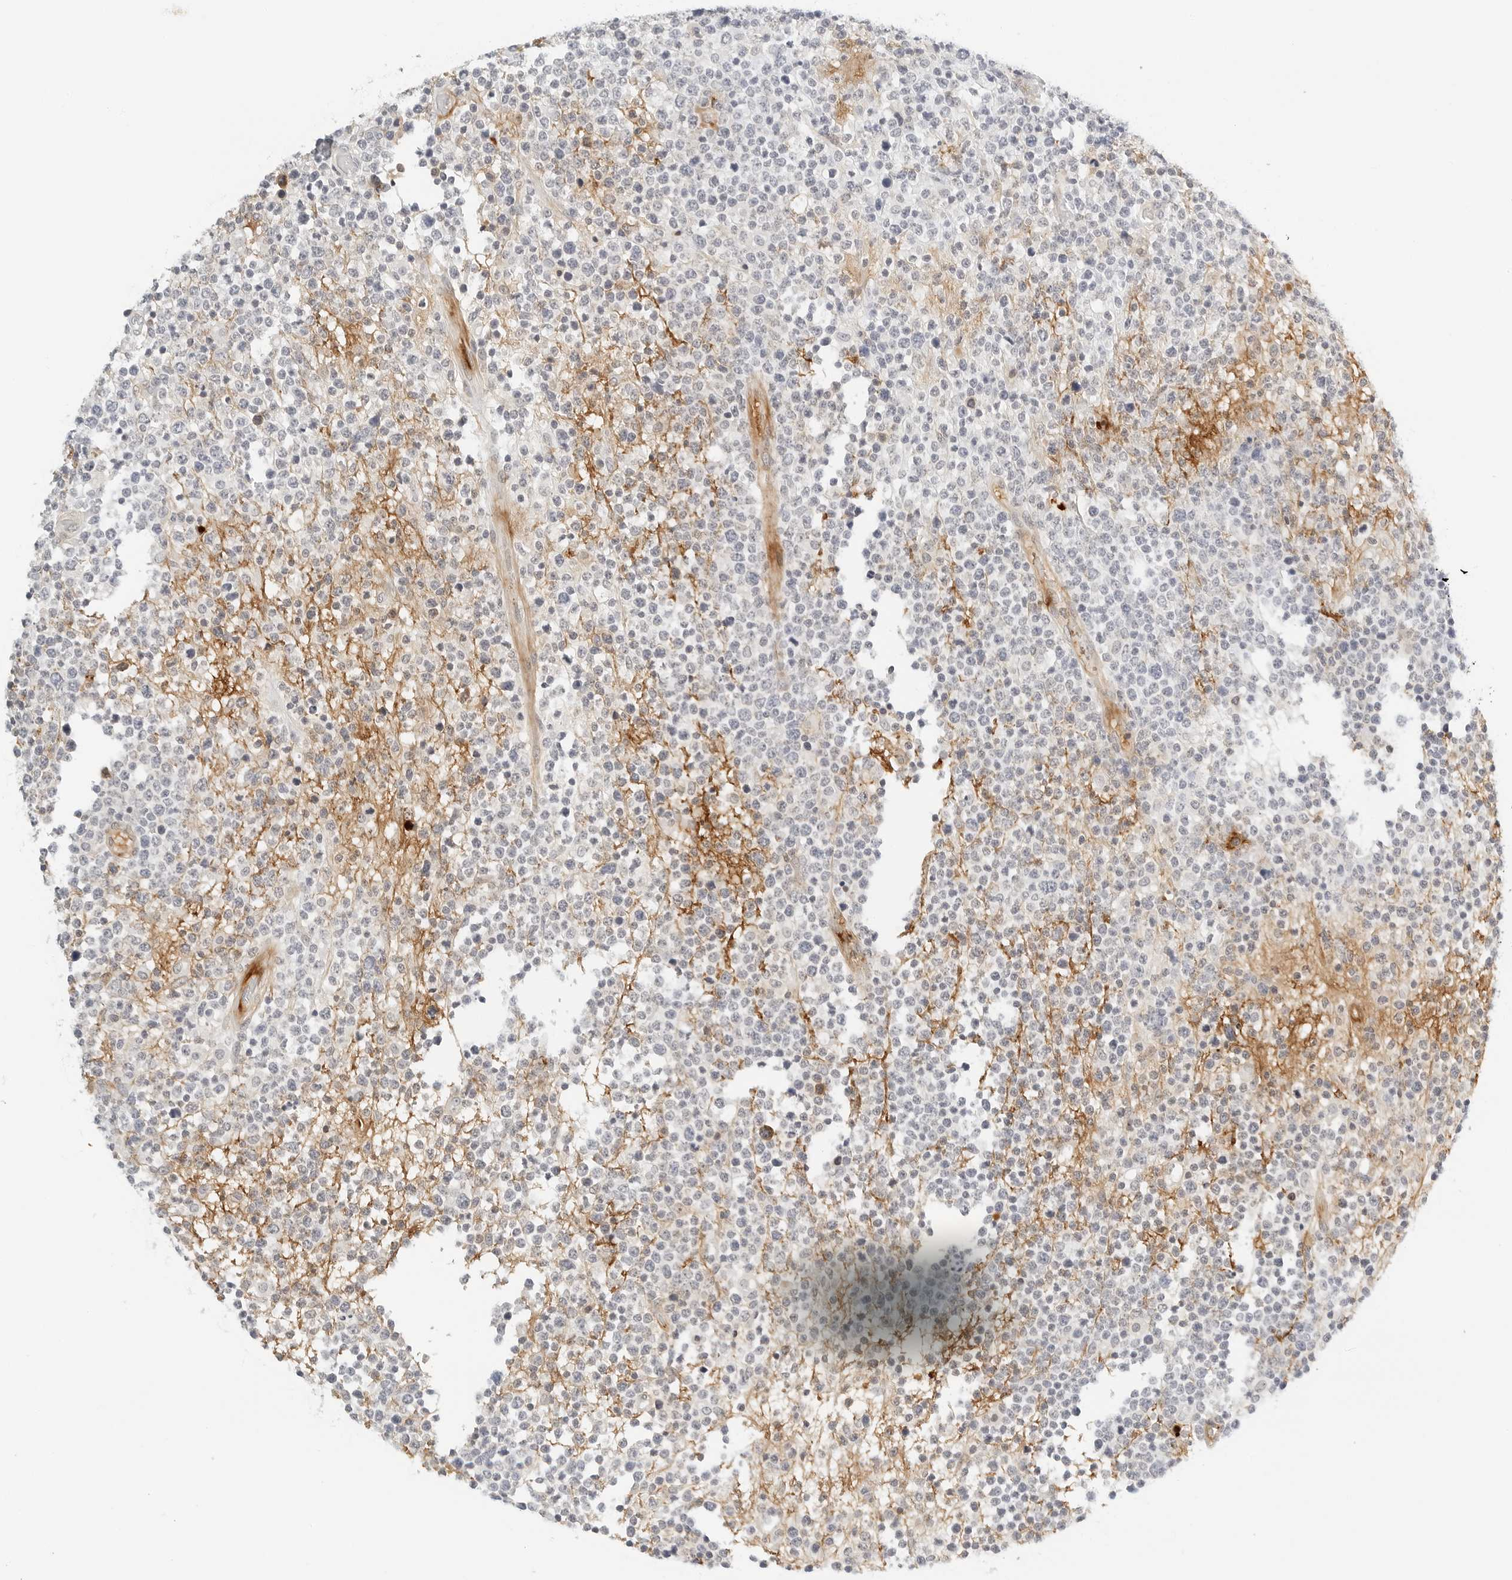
{"staining": {"intensity": "negative", "quantity": "none", "location": "none"}, "tissue": "lymphoma", "cell_type": "Tumor cells", "image_type": "cancer", "snomed": [{"axis": "morphology", "description": "Malignant lymphoma, non-Hodgkin's type, High grade"}, {"axis": "topography", "description": "Colon"}], "caption": "This histopathology image is of high-grade malignant lymphoma, non-Hodgkin's type stained with immunohistochemistry to label a protein in brown with the nuclei are counter-stained blue. There is no expression in tumor cells.", "gene": "PKDCC", "patient": {"sex": "female", "age": 53}}